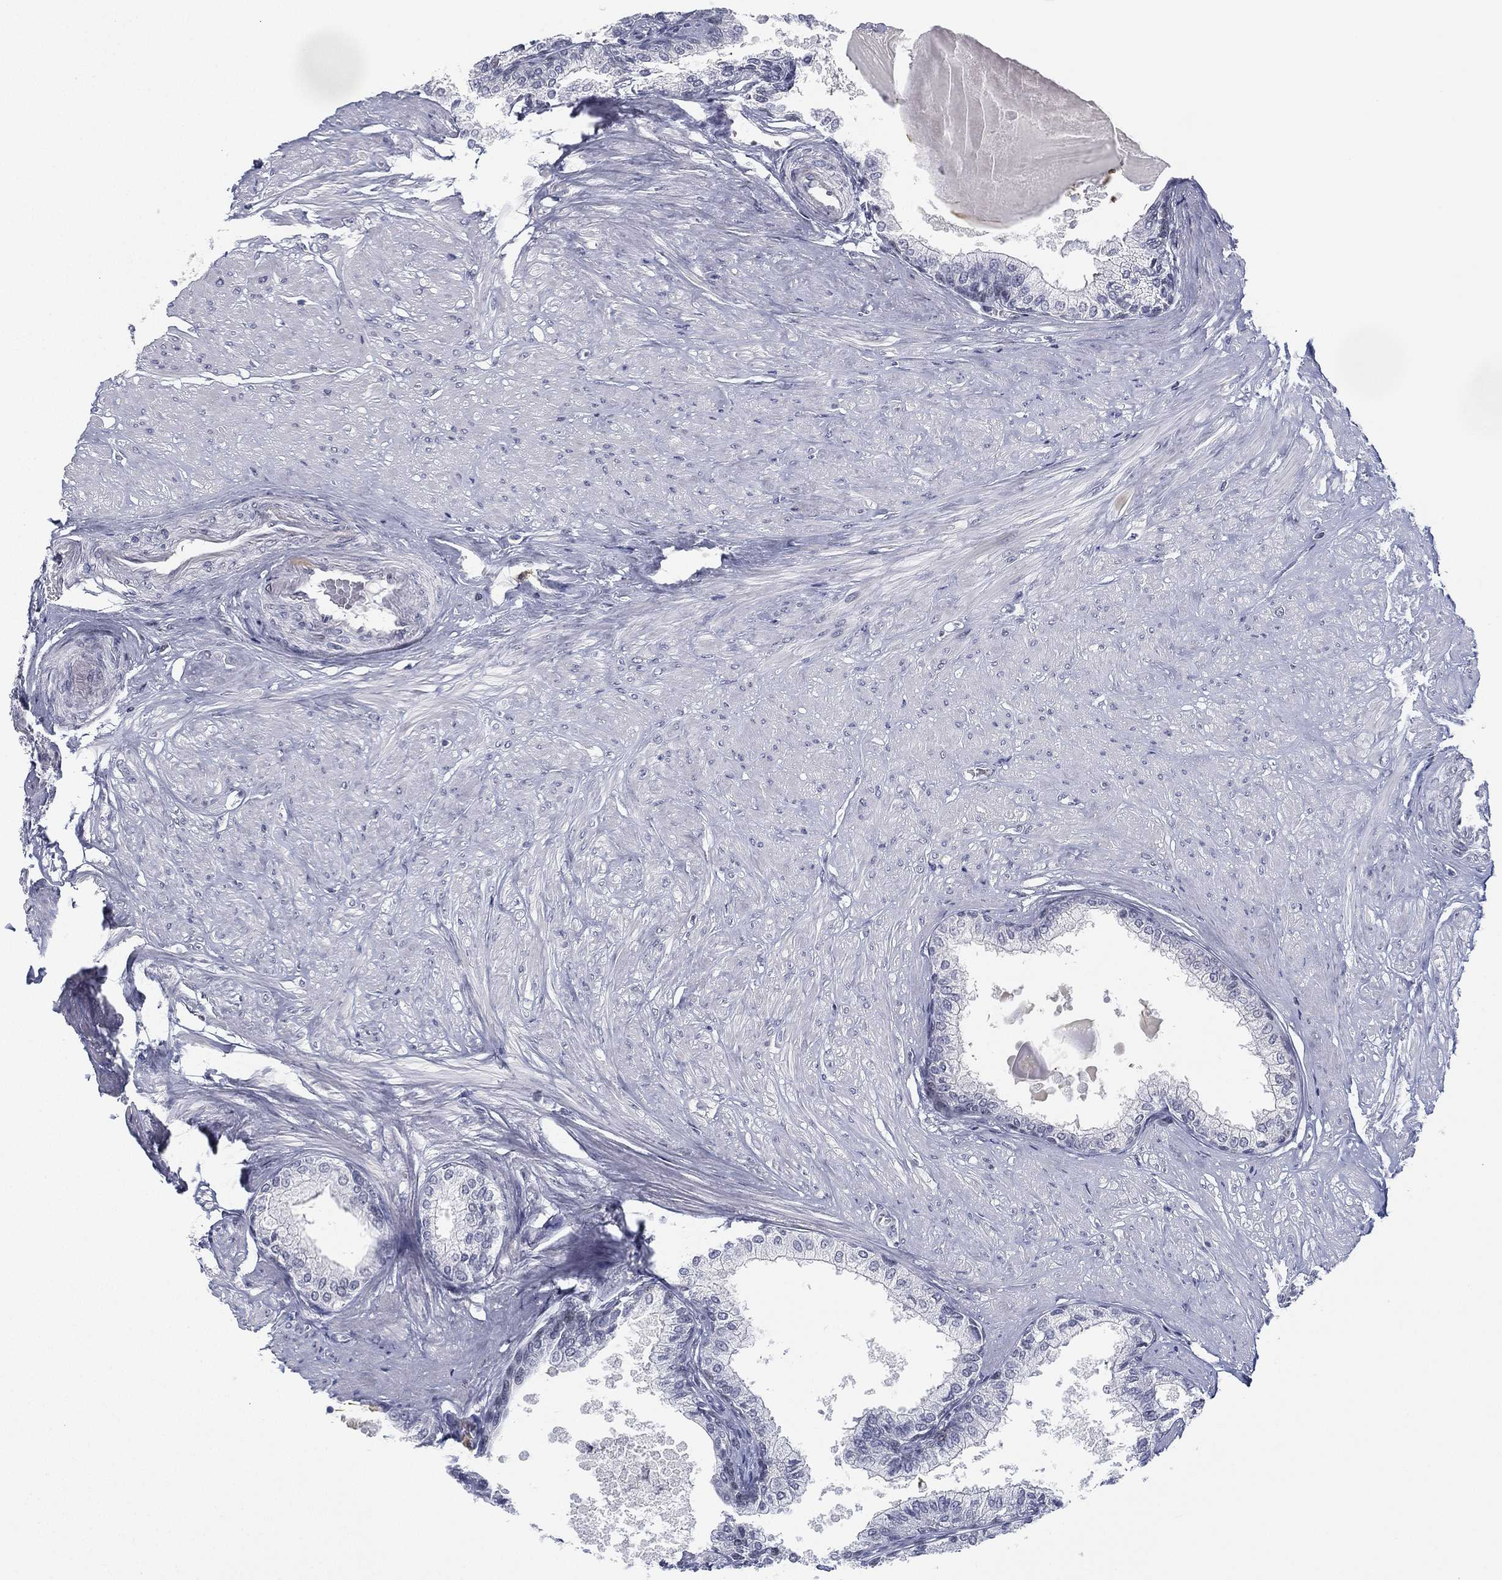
{"staining": {"intensity": "negative", "quantity": "none", "location": "none"}, "tissue": "prostate", "cell_type": "Glandular cells", "image_type": "normal", "snomed": [{"axis": "morphology", "description": "Normal tissue, NOS"}, {"axis": "topography", "description": "Prostate"}], "caption": "An immunohistochemistry micrograph of unremarkable prostate is shown. There is no staining in glandular cells of prostate.", "gene": "ZNF711", "patient": {"sex": "male", "age": 63}}